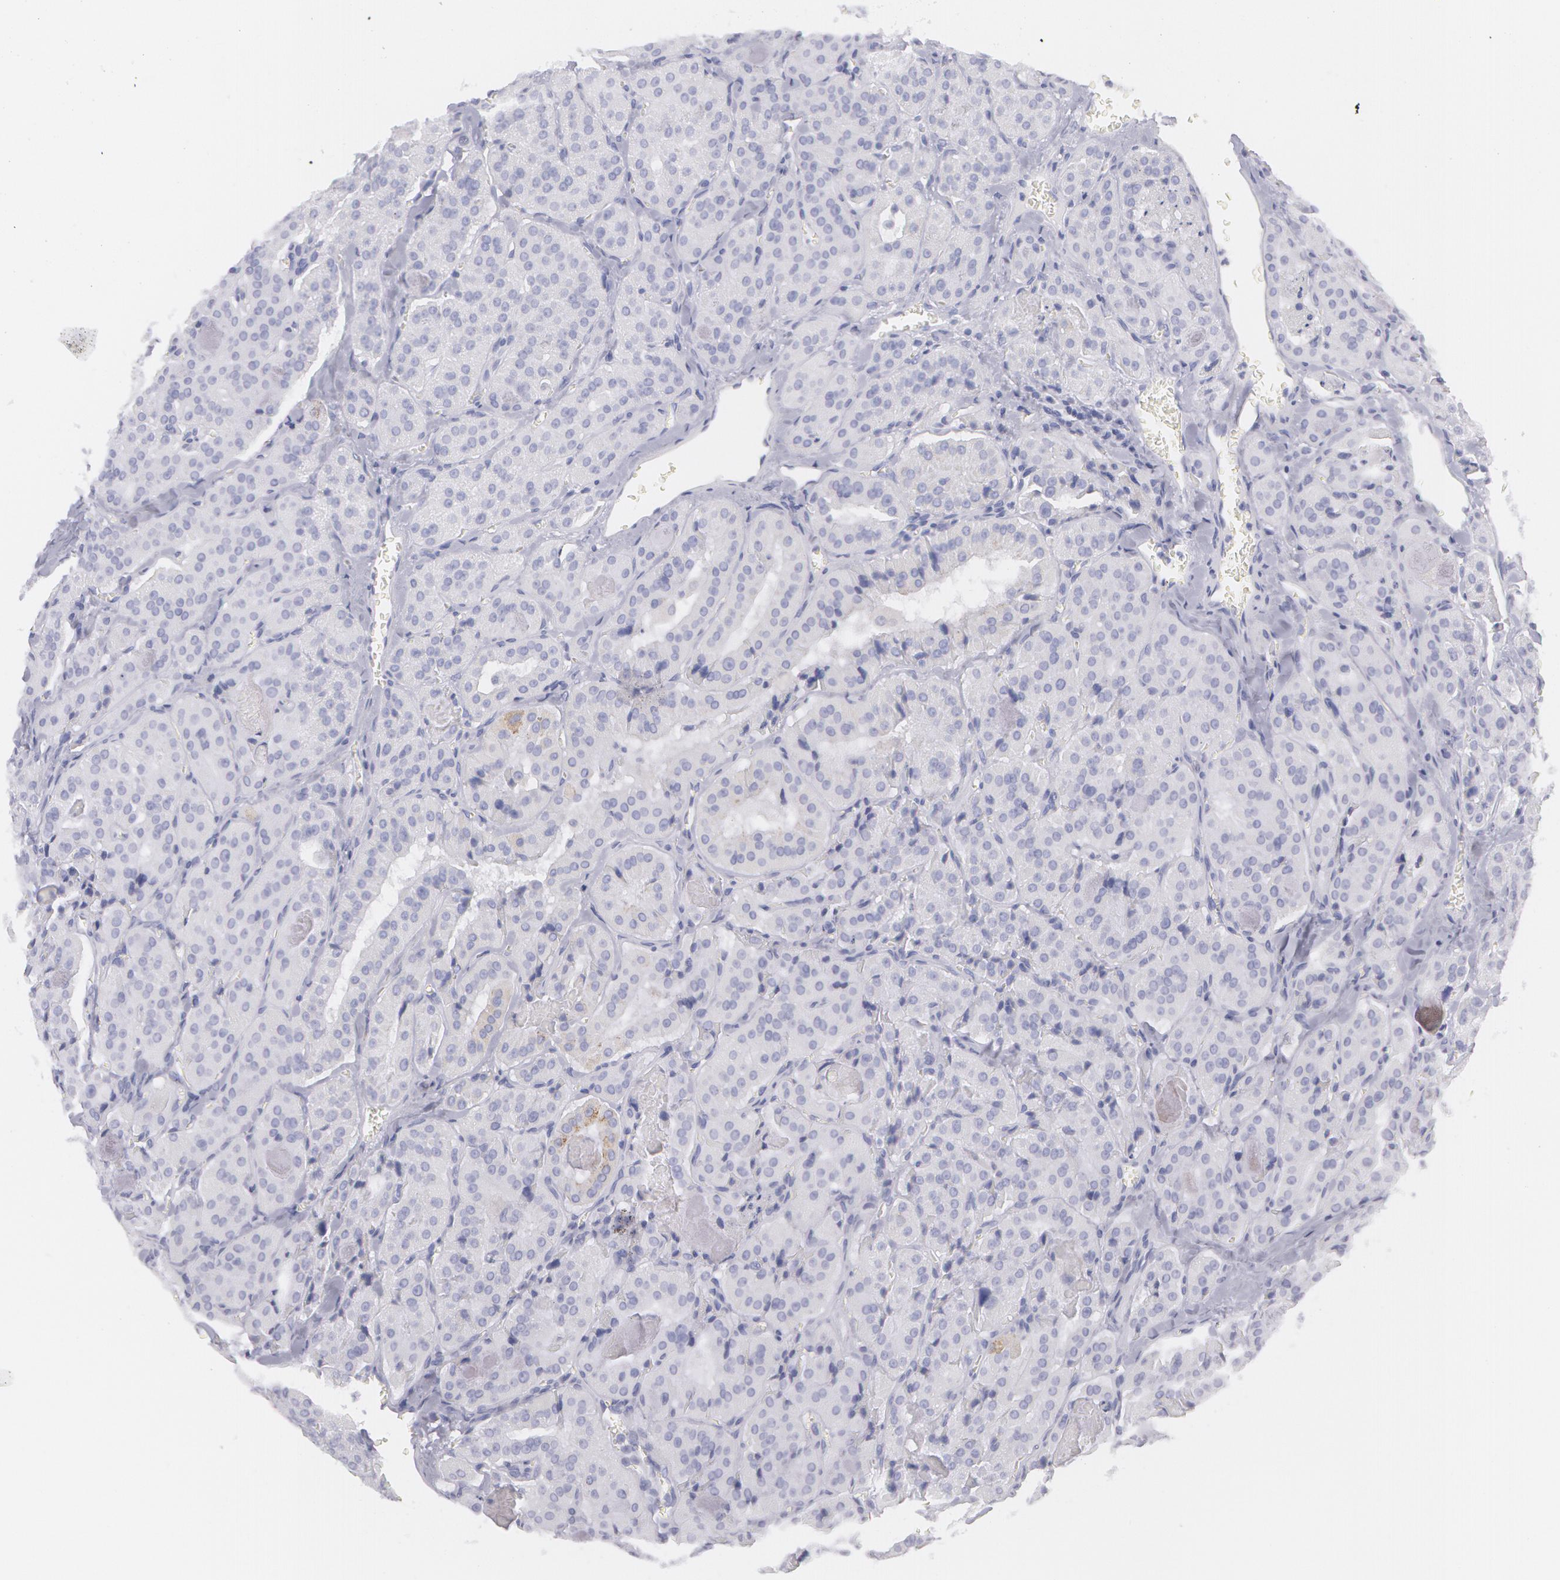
{"staining": {"intensity": "negative", "quantity": "none", "location": "none"}, "tissue": "thyroid cancer", "cell_type": "Tumor cells", "image_type": "cancer", "snomed": [{"axis": "morphology", "description": "Carcinoma, NOS"}, {"axis": "topography", "description": "Thyroid gland"}], "caption": "Immunohistochemistry histopathology image of thyroid carcinoma stained for a protein (brown), which shows no staining in tumor cells.", "gene": "AMACR", "patient": {"sex": "male", "age": 76}}